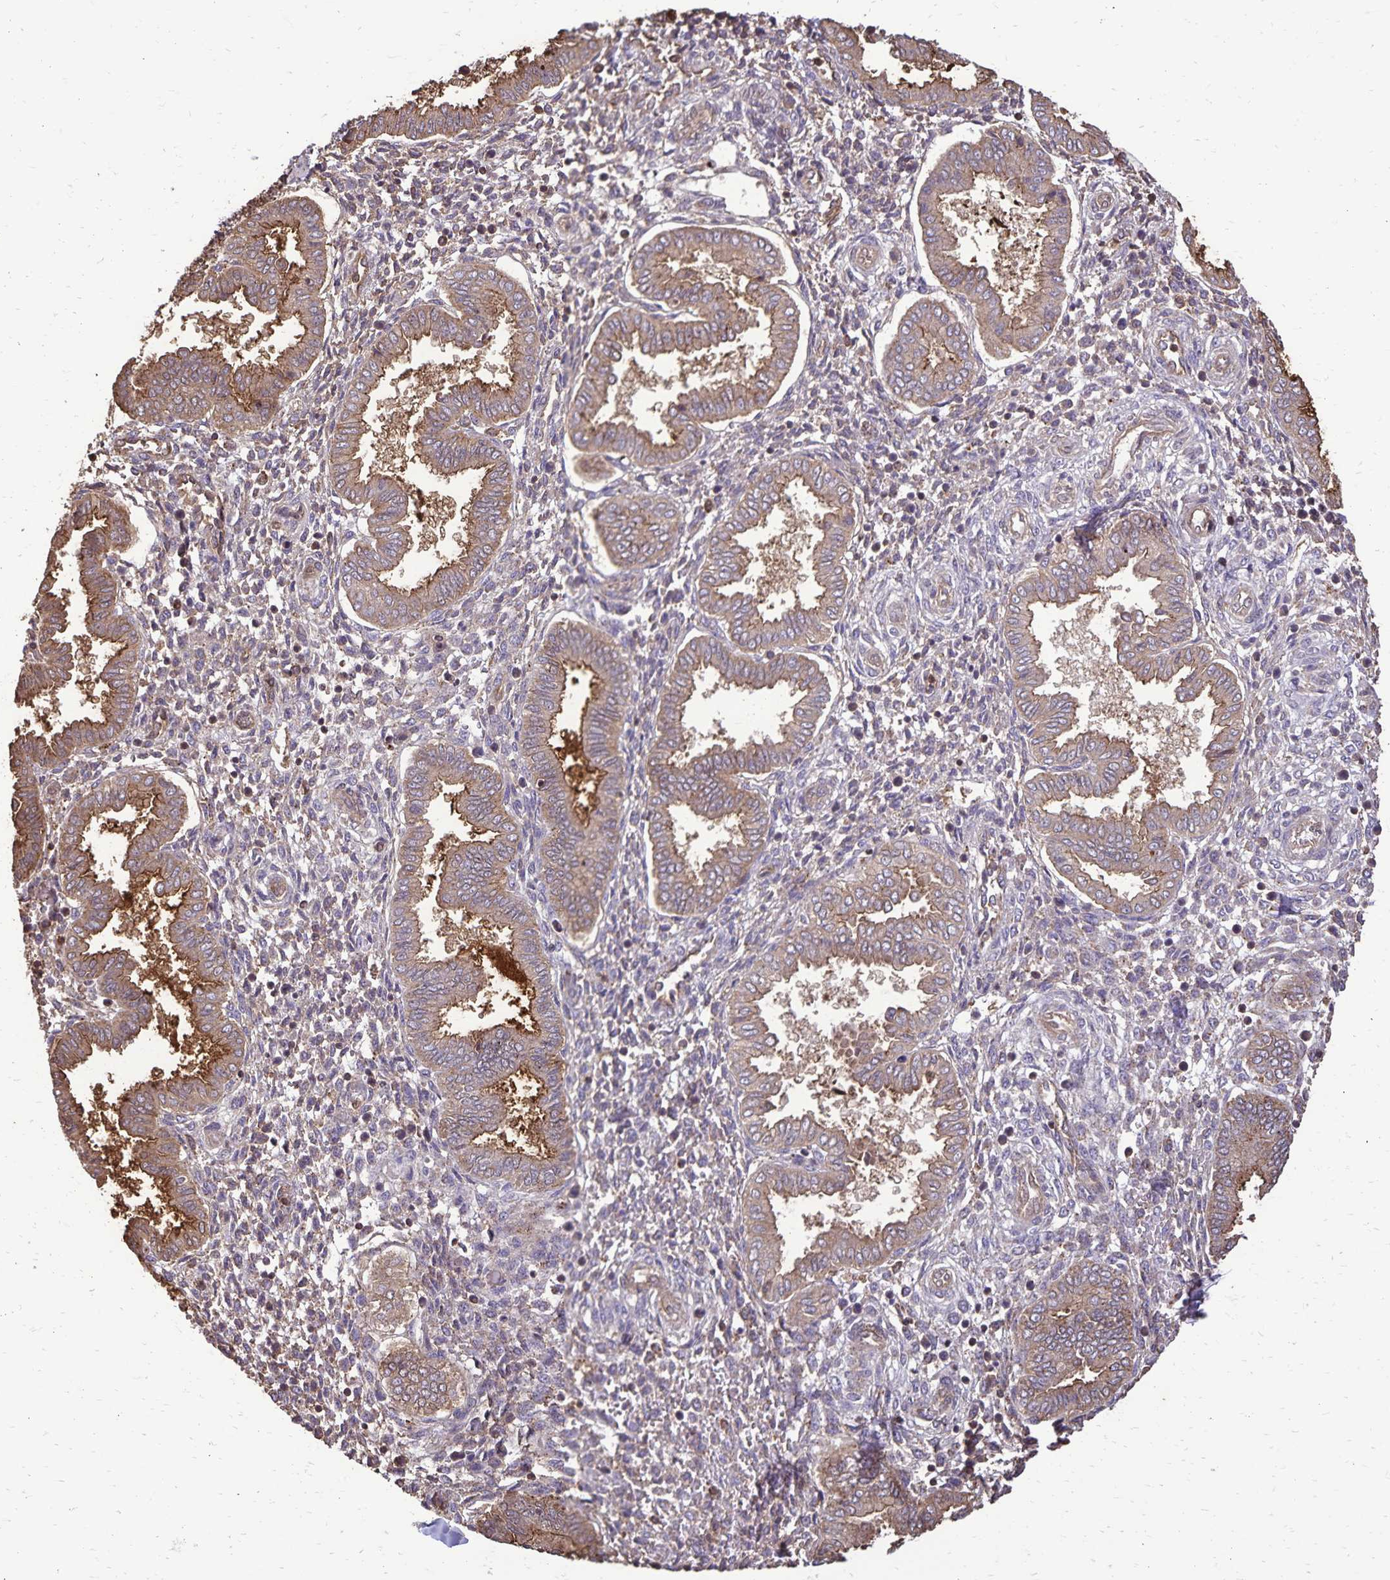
{"staining": {"intensity": "weak", "quantity": "25%-75%", "location": "cytoplasmic/membranous"}, "tissue": "endometrium", "cell_type": "Cells in endometrial stroma", "image_type": "normal", "snomed": [{"axis": "morphology", "description": "Normal tissue, NOS"}, {"axis": "topography", "description": "Endometrium"}], "caption": "Immunohistochemical staining of benign human endometrium shows 25%-75% levels of weak cytoplasmic/membranous protein expression in about 25%-75% of cells in endometrial stroma. (DAB (3,3'-diaminobenzidine) IHC with brightfield microscopy, high magnification).", "gene": "CHMP1B", "patient": {"sex": "female", "age": 24}}